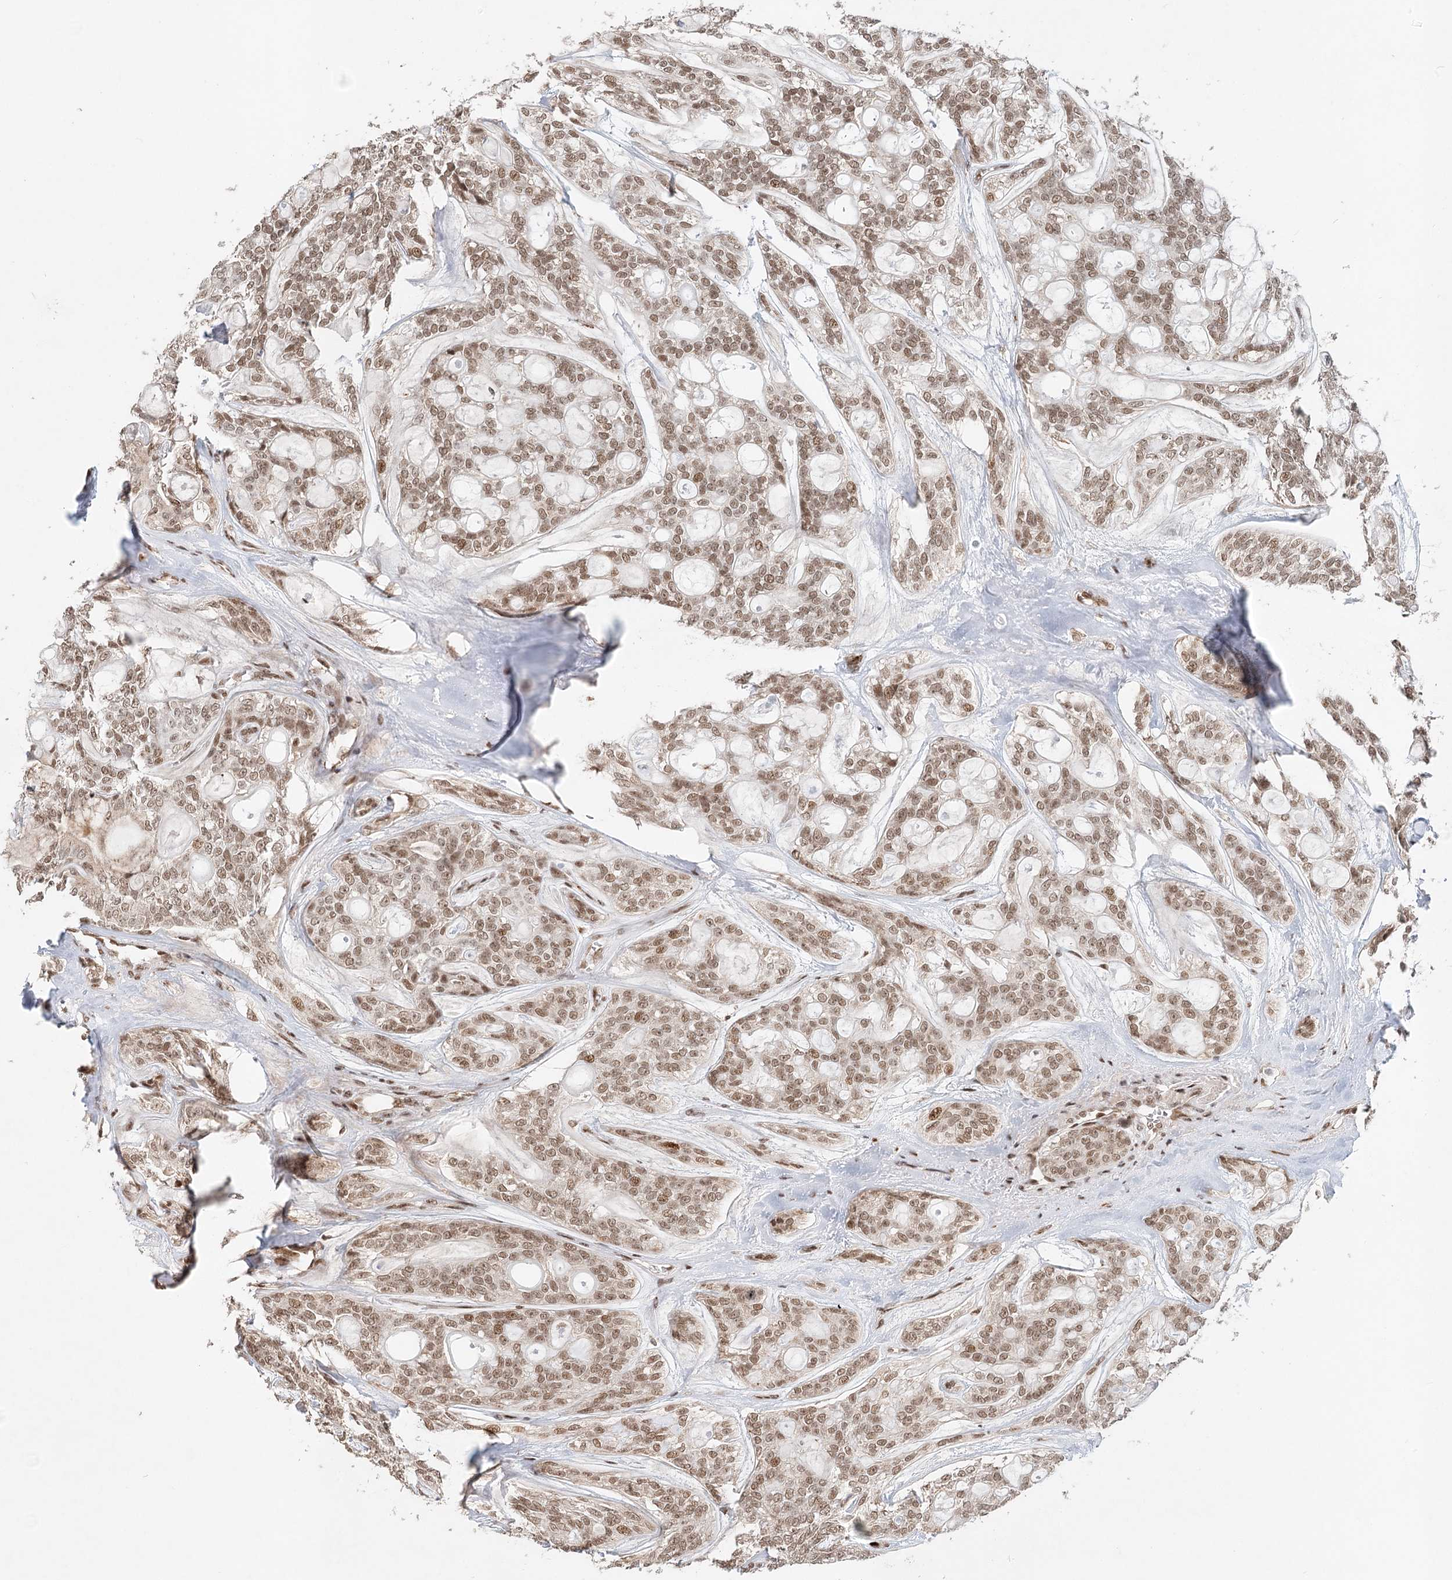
{"staining": {"intensity": "moderate", "quantity": ">75%", "location": "nuclear"}, "tissue": "head and neck cancer", "cell_type": "Tumor cells", "image_type": "cancer", "snomed": [{"axis": "morphology", "description": "Adenocarcinoma, NOS"}, {"axis": "topography", "description": "Head-Neck"}], "caption": "IHC image of human head and neck adenocarcinoma stained for a protein (brown), which reveals medium levels of moderate nuclear positivity in approximately >75% of tumor cells.", "gene": "BNIP5", "patient": {"sex": "male", "age": 66}}